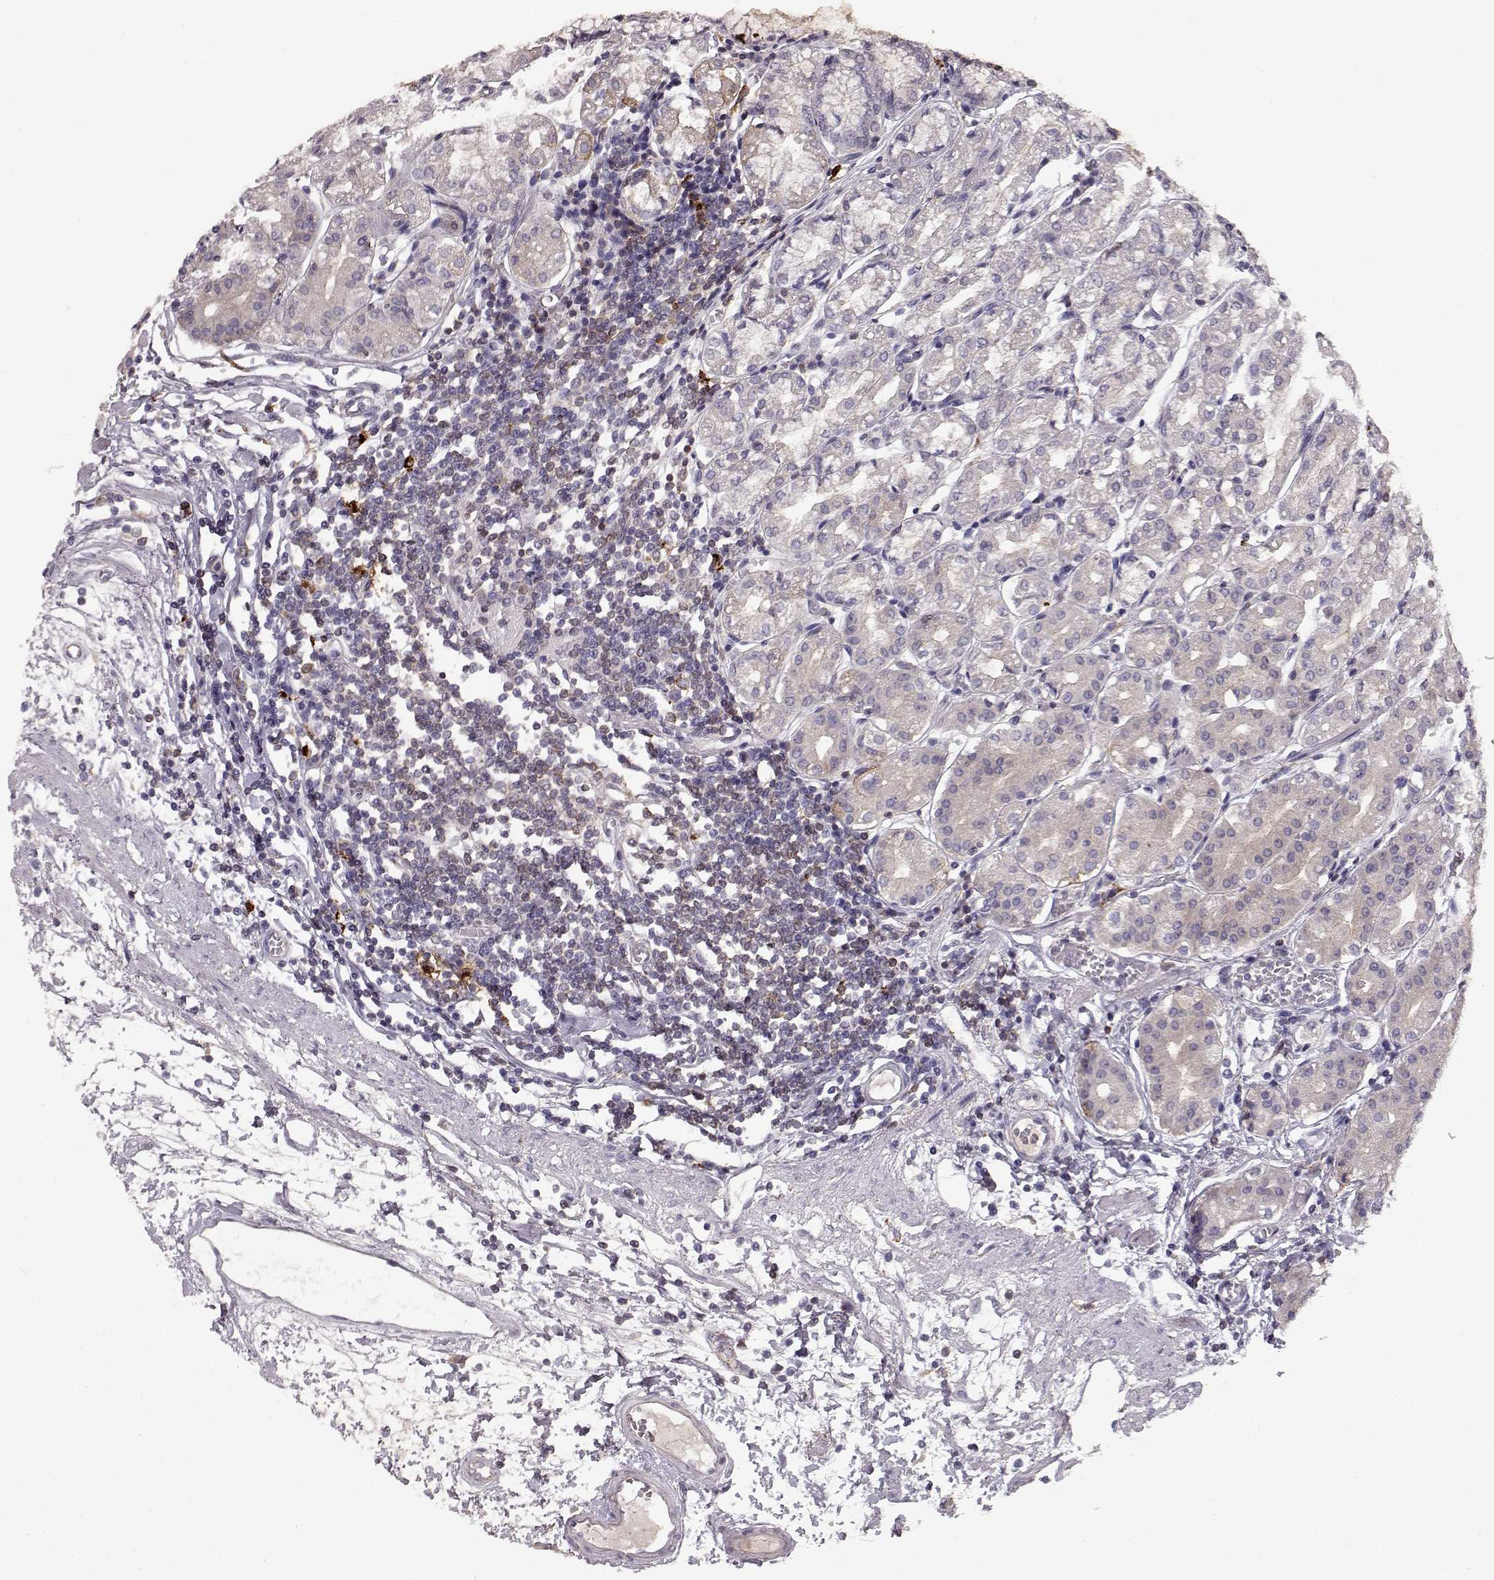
{"staining": {"intensity": "negative", "quantity": "none", "location": "none"}, "tissue": "stomach", "cell_type": "Glandular cells", "image_type": "normal", "snomed": [{"axis": "morphology", "description": "Normal tissue, NOS"}, {"axis": "topography", "description": "Skeletal muscle"}, {"axis": "topography", "description": "Stomach"}], "caption": "IHC of benign stomach demonstrates no staining in glandular cells.", "gene": "CCNF", "patient": {"sex": "female", "age": 57}}